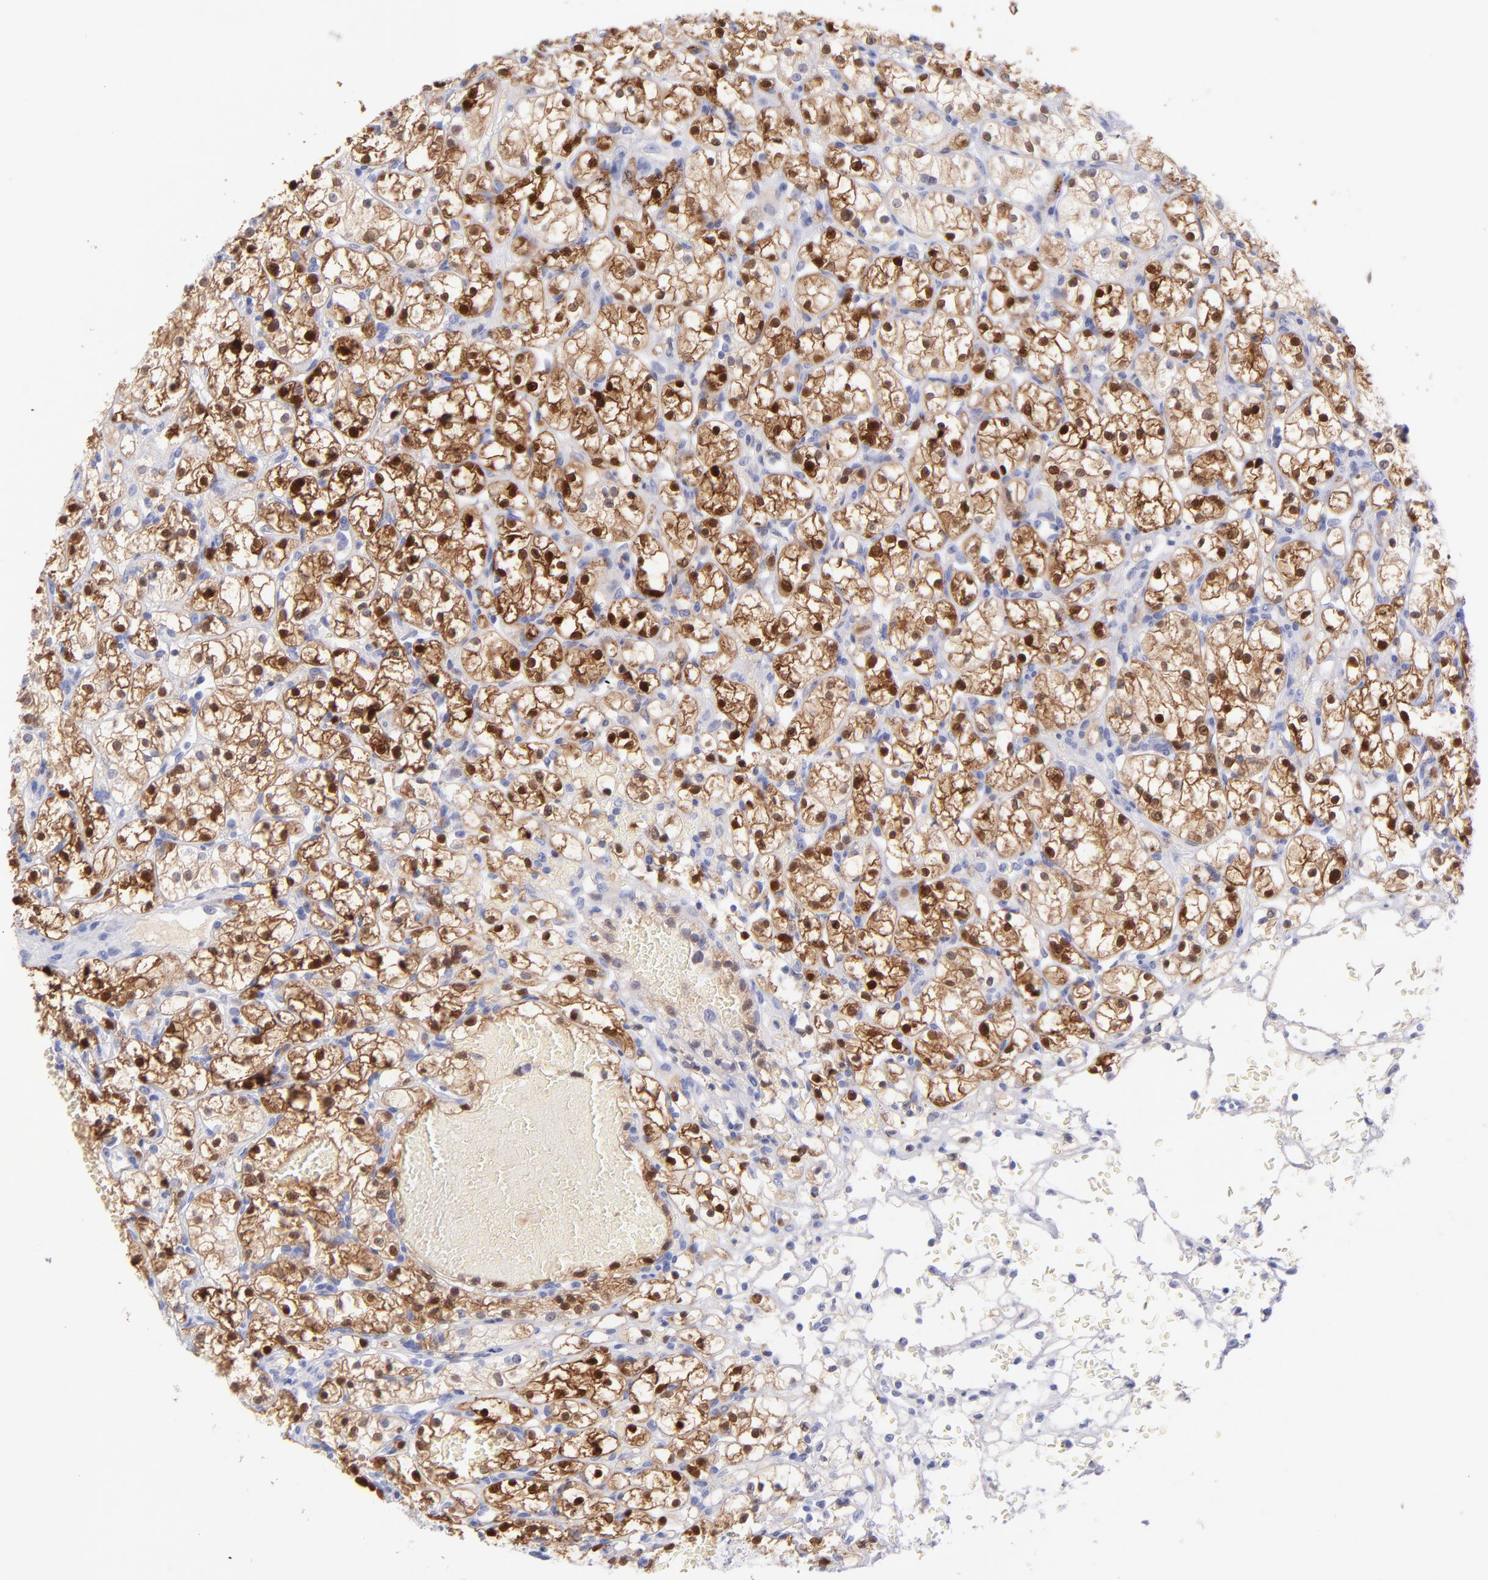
{"staining": {"intensity": "strong", "quantity": "25%-75%", "location": "cytoplasmic/membranous,nuclear"}, "tissue": "renal cancer", "cell_type": "Tumor cells", "image_type": "cancer", "snomed": [{"axis": "morphology", "description": "Adenocarcinoma, NOS"}, {"axis": "topography", "description": "Kidney"}], "caption": "Tumor cells demonstrate high levels of strong cytoplasmic/membranous and nuclear expression in approximately 25%-75% of cells in human renal adenocarcinoma. (IHC, brightfield microscopy, high magnification).", "gene": "SCGN", "patient": {"sex": "female", "age": 60}}